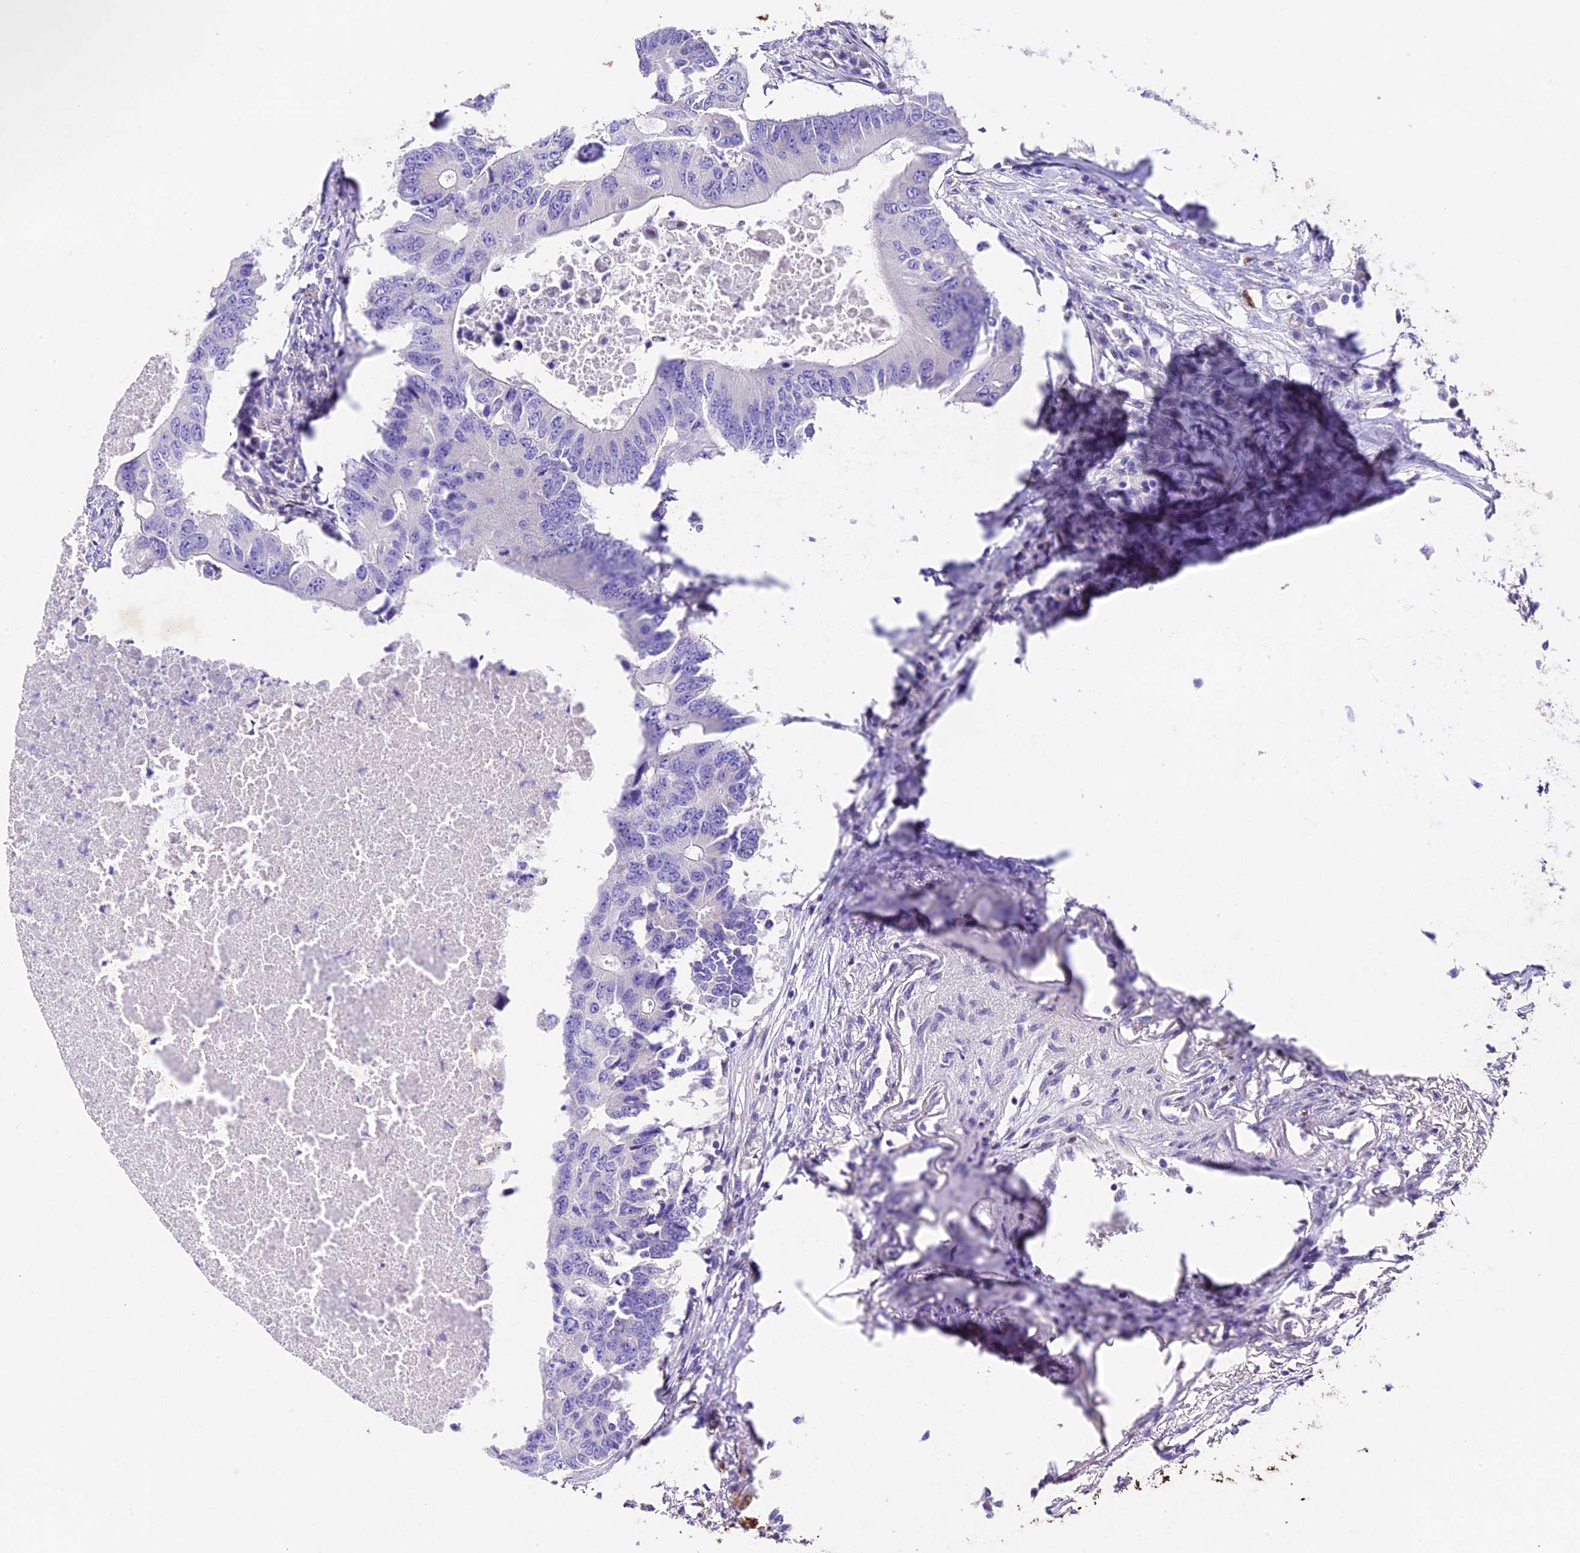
{"staining": {"intensity": "negative", "quantity": "none", "location": "none"}, "tissue": "colorectal cancer", "cell_type": "Tumor cells", "image_type": "cancer", "snomed": [{"axis": "morphology", "description": "Adenocarcinoma, NOS"}, {"axis": "topography", "description": "Colon"}], "caption": "Human colorectal cancer stained for a protein using immunohistochemistry (IHC) reveals no staining in tumor cells.", "gene": "IFT140", "patient": {"sex": "male", "age": 71}}